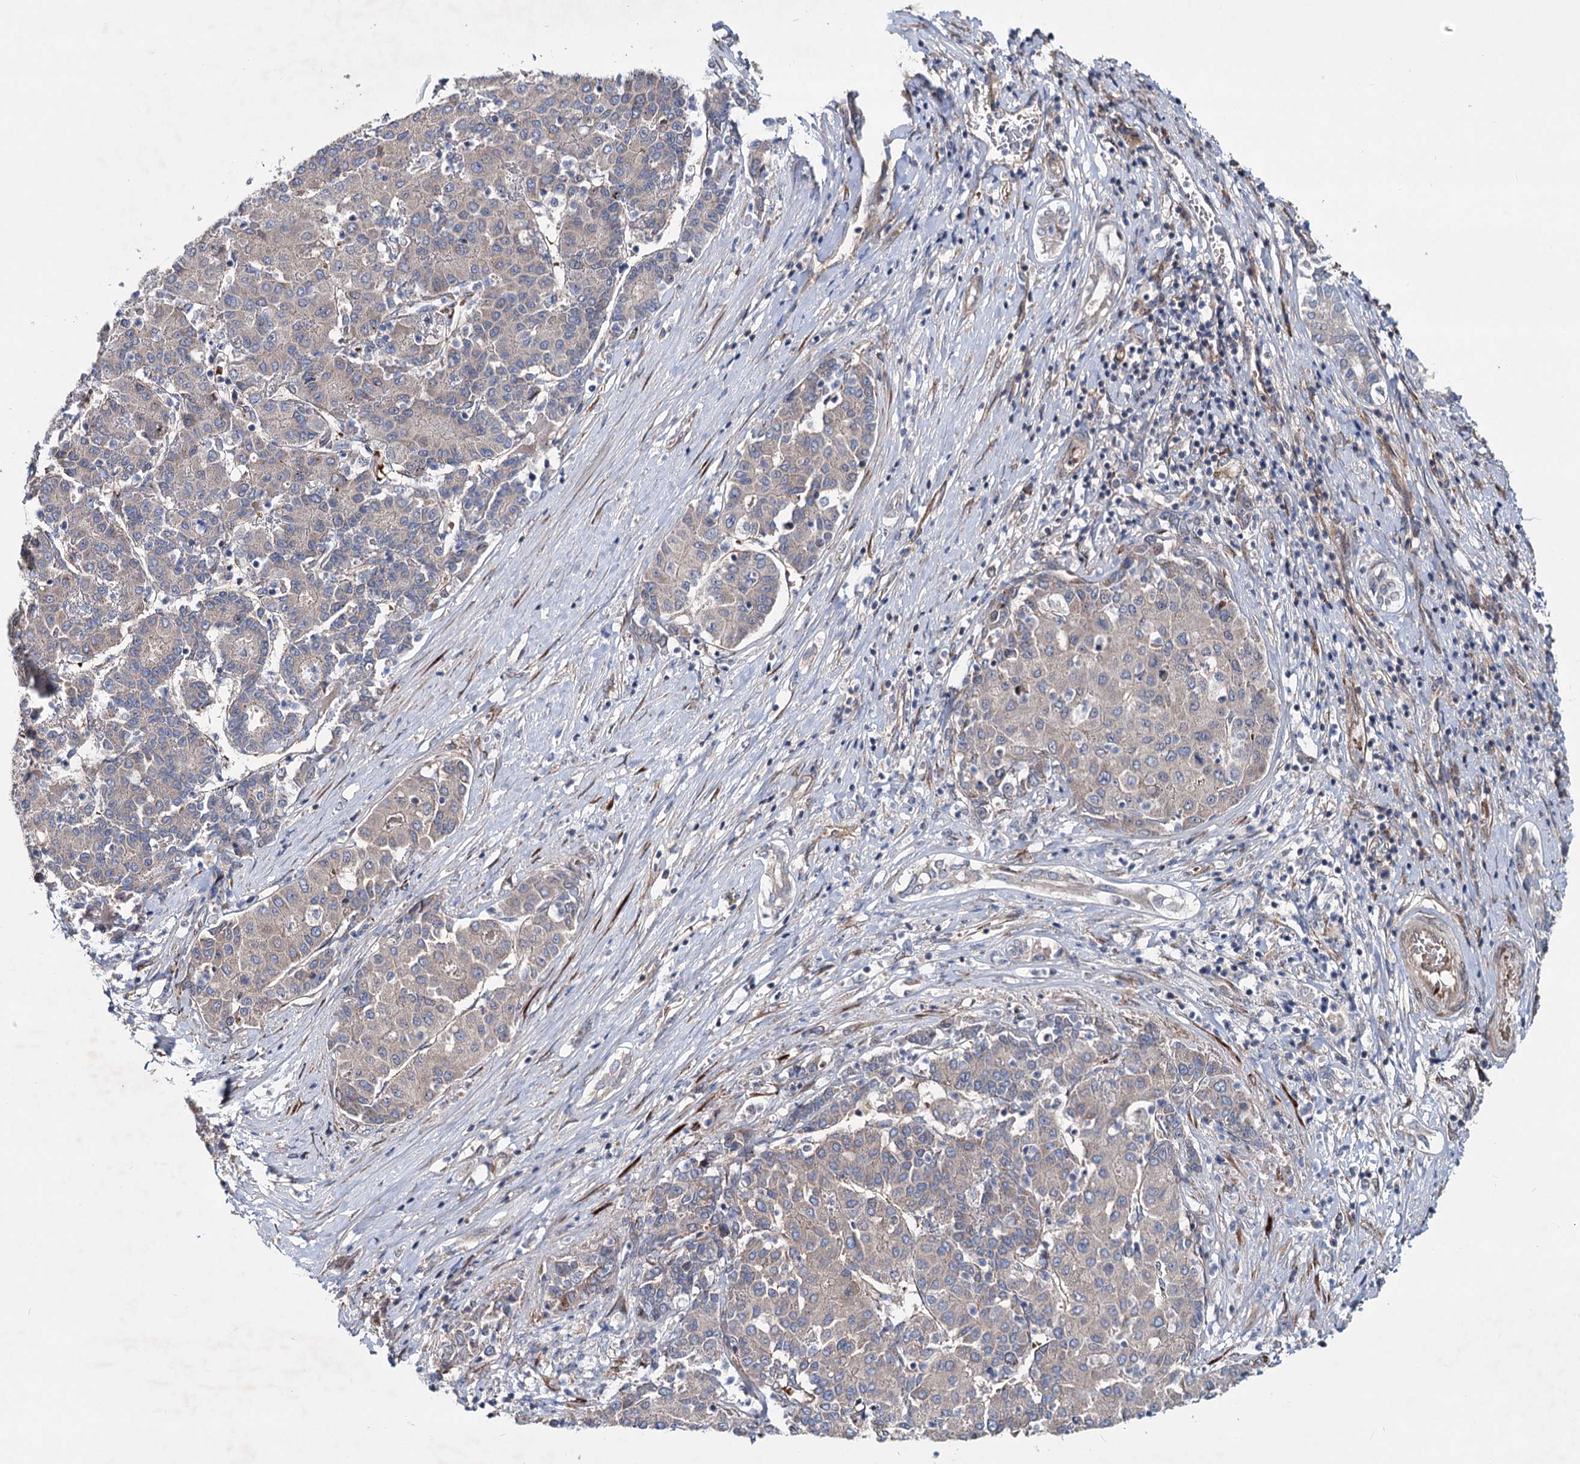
{"staining": {"intensity": "weak", "quantity": "25%-75%", "location": "cytoplasmic/membranous"}, "tissue": "liver cancer", "cell_type": "Tumor cells", "image_type": "cancer", "snomed": [{"axis": "morphology", "description": "Carcinoma, Hepatocellular, NOS"}, {"axis": "topography", "description": "Liver"}], "caption": "The histopathology image reveals a brown stain indicating the presence of a protein in the cytoplasmic/membranous of tumor cells in hepatocellular carcinoma (liver).", "gene": "PTDSS2", "patient": {"sex": "male", "age": 65}}